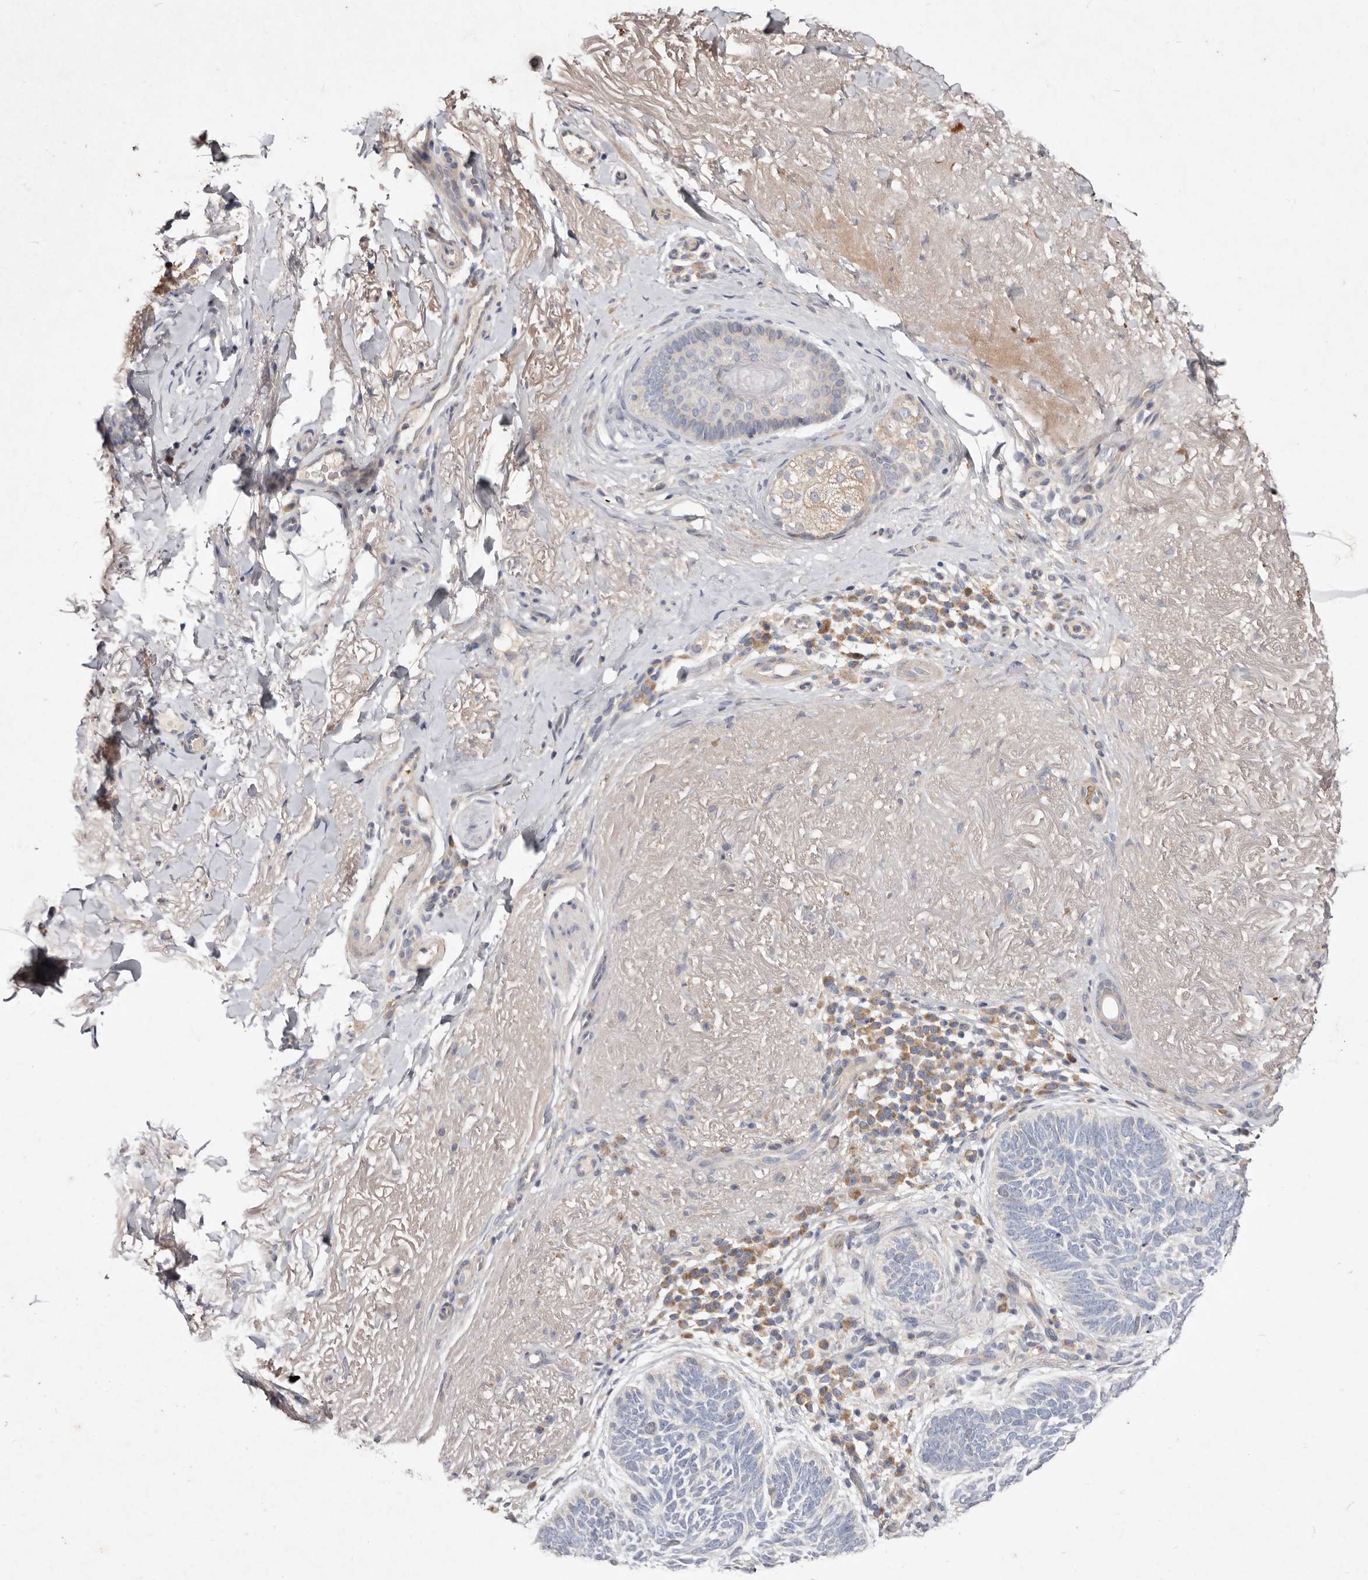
{"staining": {"intensity": "negative", "quantity": "none", "location": "none"}, "tissue": "skin cancer", "cell_type": "Tumor cells", "image_type": "cancer", "snomed": [{"axis": "morphology", "description": "Basal cell carcinoma"}, {"axis": "topography", "description": "Skin"}], "caption": "Tumor cells are negative for brown protein staining in skin cancer (basal cell carcinoma).", "gene": "SLC25A20", "patient": {"sex": "female", "age": 85}}